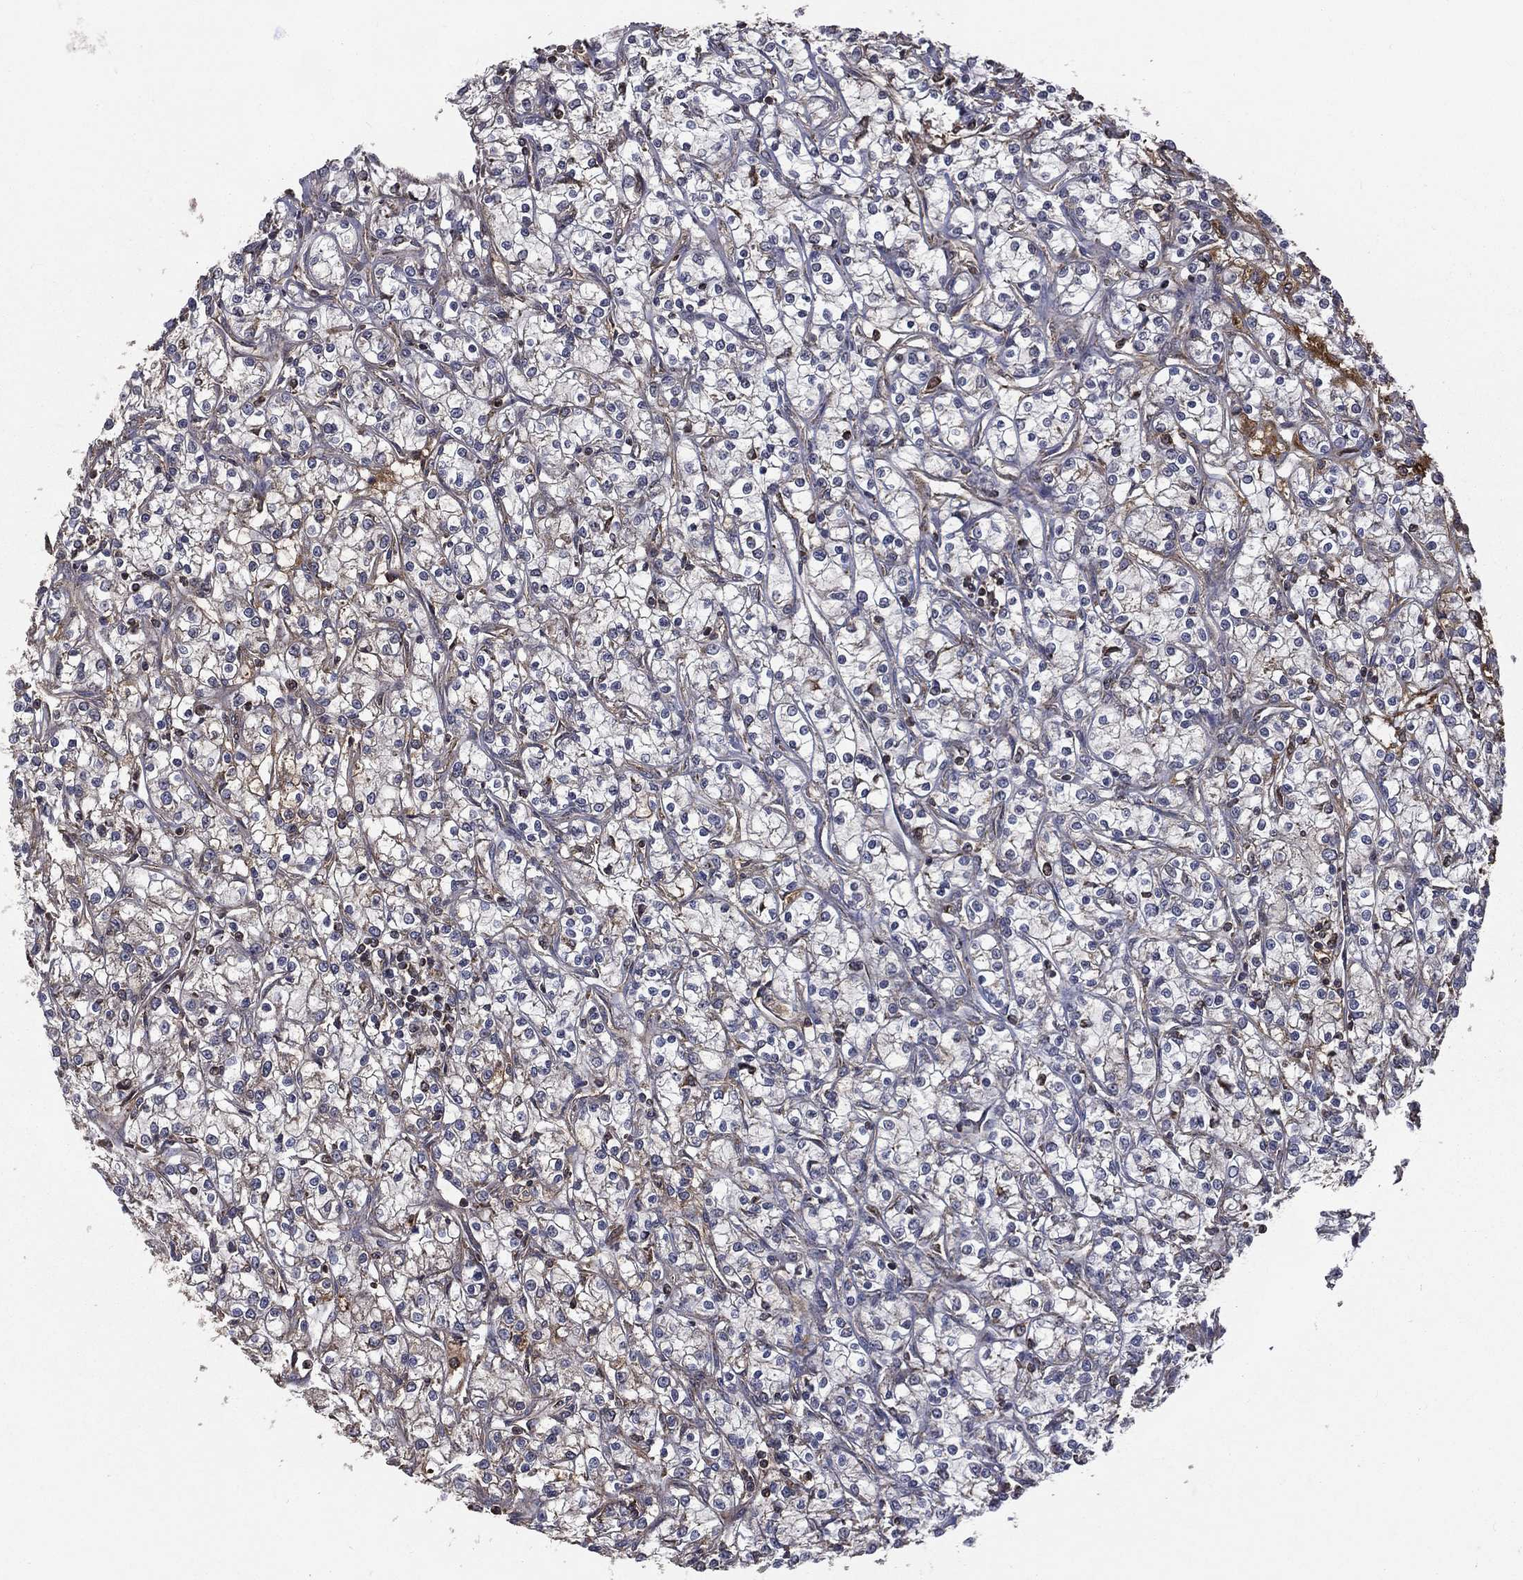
{"staining": {"intensity": "moderate", "quantity": "<25%", "location": "cytoplasmic/membranous"}, "tissue": "renal cancer", "cell_type": "Tumor cells", "image_type": "cancer", "snomed": [{"axis": "morphology", "description": "Adenocarcinoma, NOS"}, {"axis": "topography", "description": "Kidney"}], "caption": "Immunohistochemistry (IHC) of human renal cancer (adenocarcinoma) displays low levels of moderate cytoplasmic/membranous expression in about <25% of tumor cells.", "gene": "OLFML1", "patient": {"sex": "female", "age": 59}}